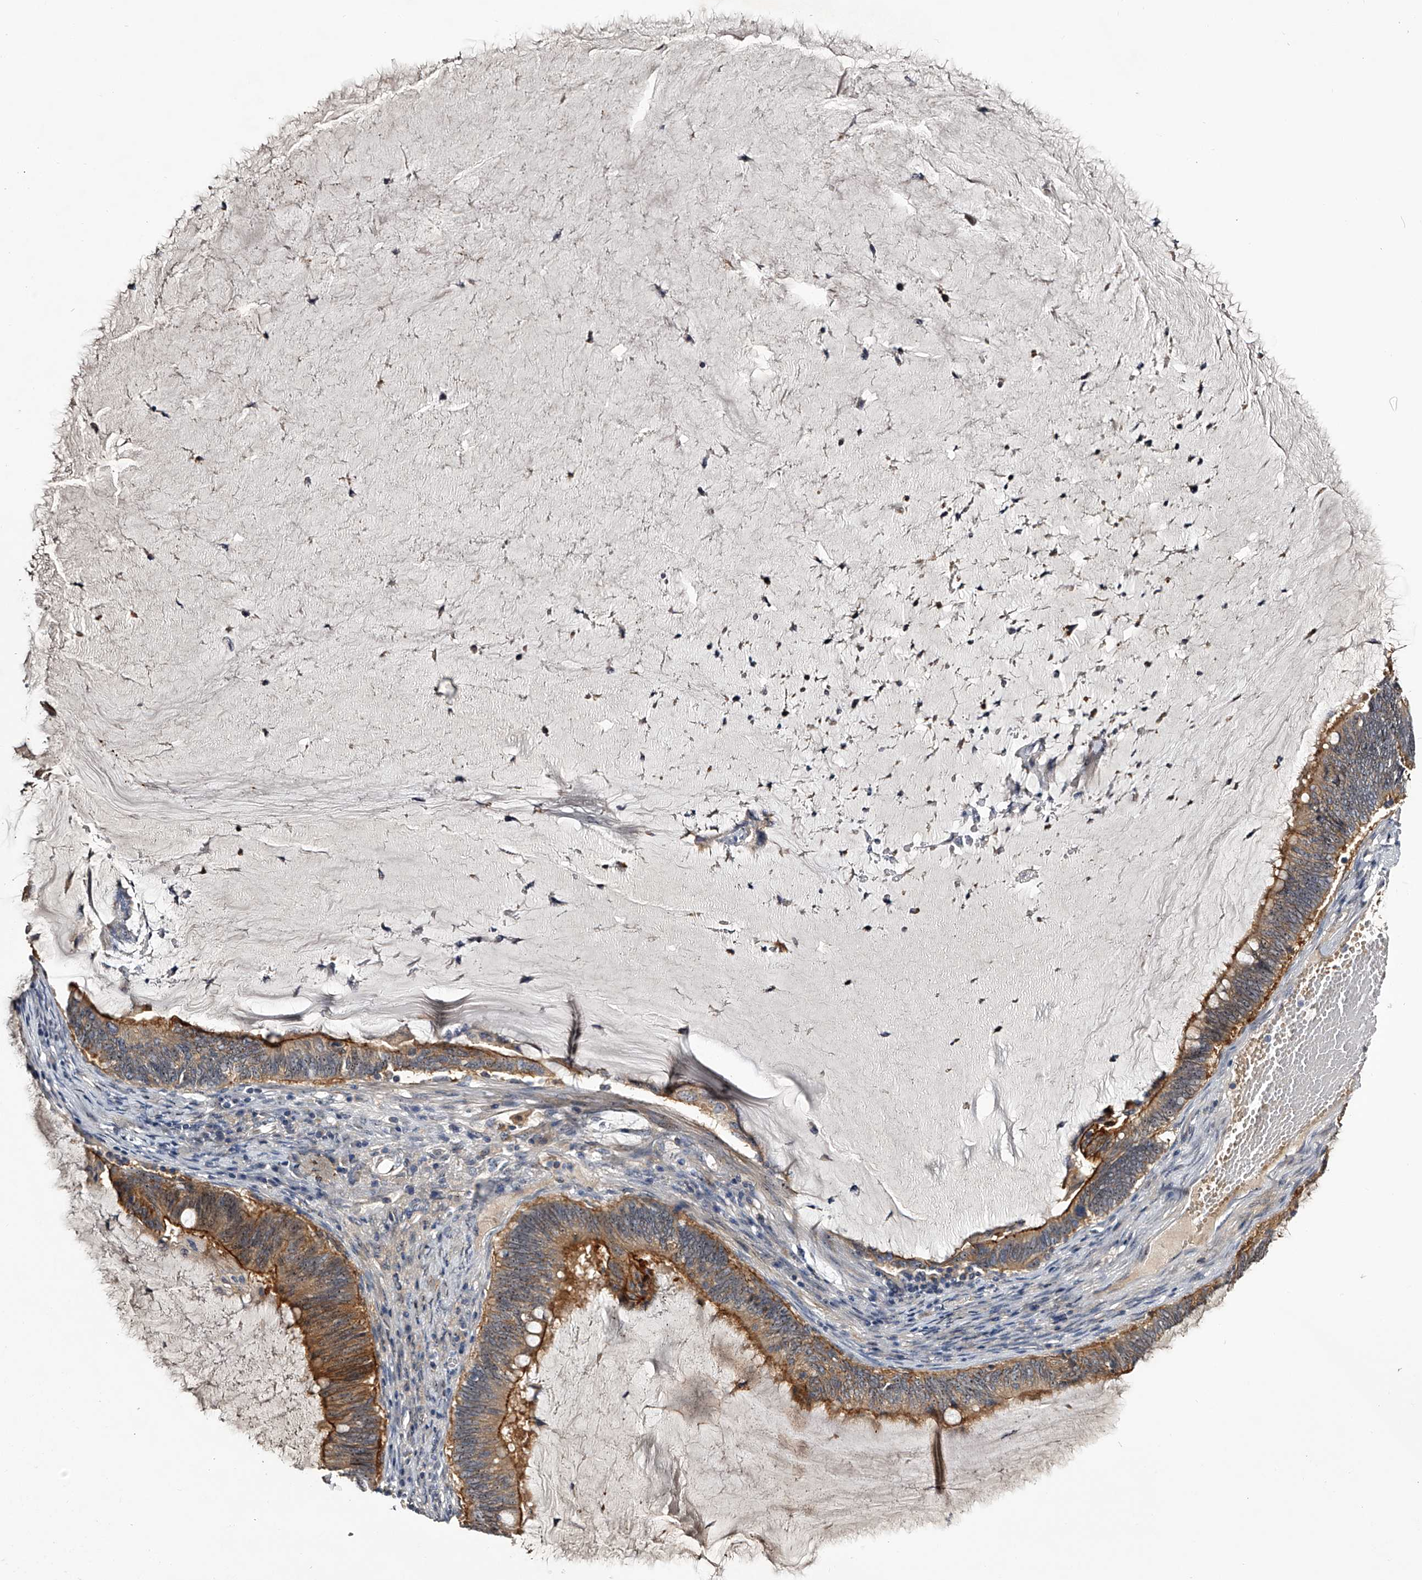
{"staining": {"intensity": "strong", "quantity": "25%-75%", "location": "cytoplasmic/membranous"}, "tissue": "ovarian cancer", "cell_type": "Tumor cells", "image_type": "cancer", "snomed": [{"axis": "morphology", "description": "Cystadenocarcinoma, mucinous, NOS"}, {"axis": "topography", "description": "Ovary"}], "caption": "A histopathology image of human ovarian cancer stained for a protein demonstrates strong cytoplasmic/membranous brown staining in tumor cells.", "gene": "MDN1", "patient": {"sex": "female", "age": 61}}